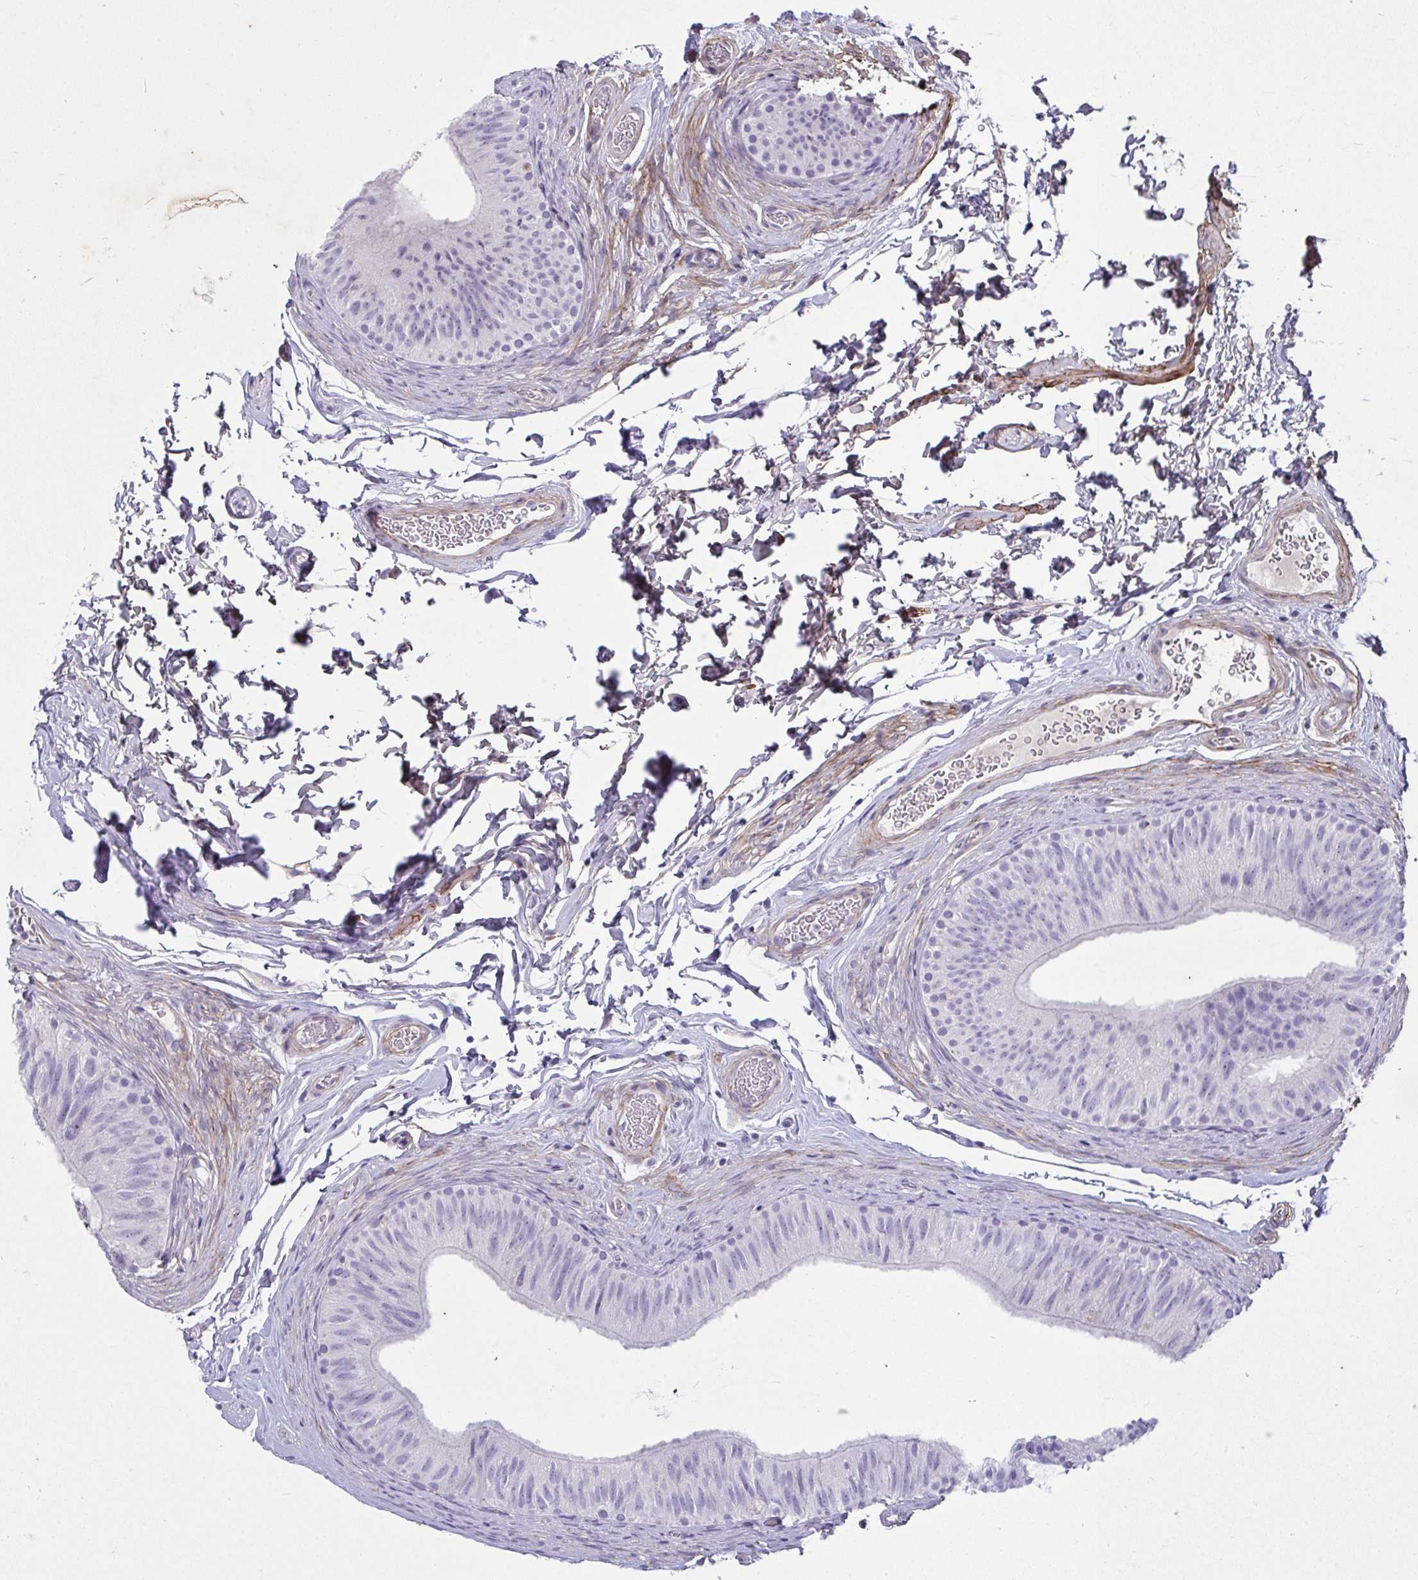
{"staining": {"intensity": "negative", "quantity": "none", "location": "none"}, "tissue": "epididymis", "cell_type": "Glandular cells", "image_type": "normal", "snomed": [{"axis": "morphology", "description": "Normal tissue, NOS"}, {"axis": "topography", "description": "Epididymis, spermatic cord, NOS"}, {"axis": "topography", "description": "Epididymis"}], "caption": "Protein analysis of unremarkable epididymis demonstrates no significant staining in glandular cells.", "gene": "LHFPL6", "patient": {"sex": "male", "age": 31}}